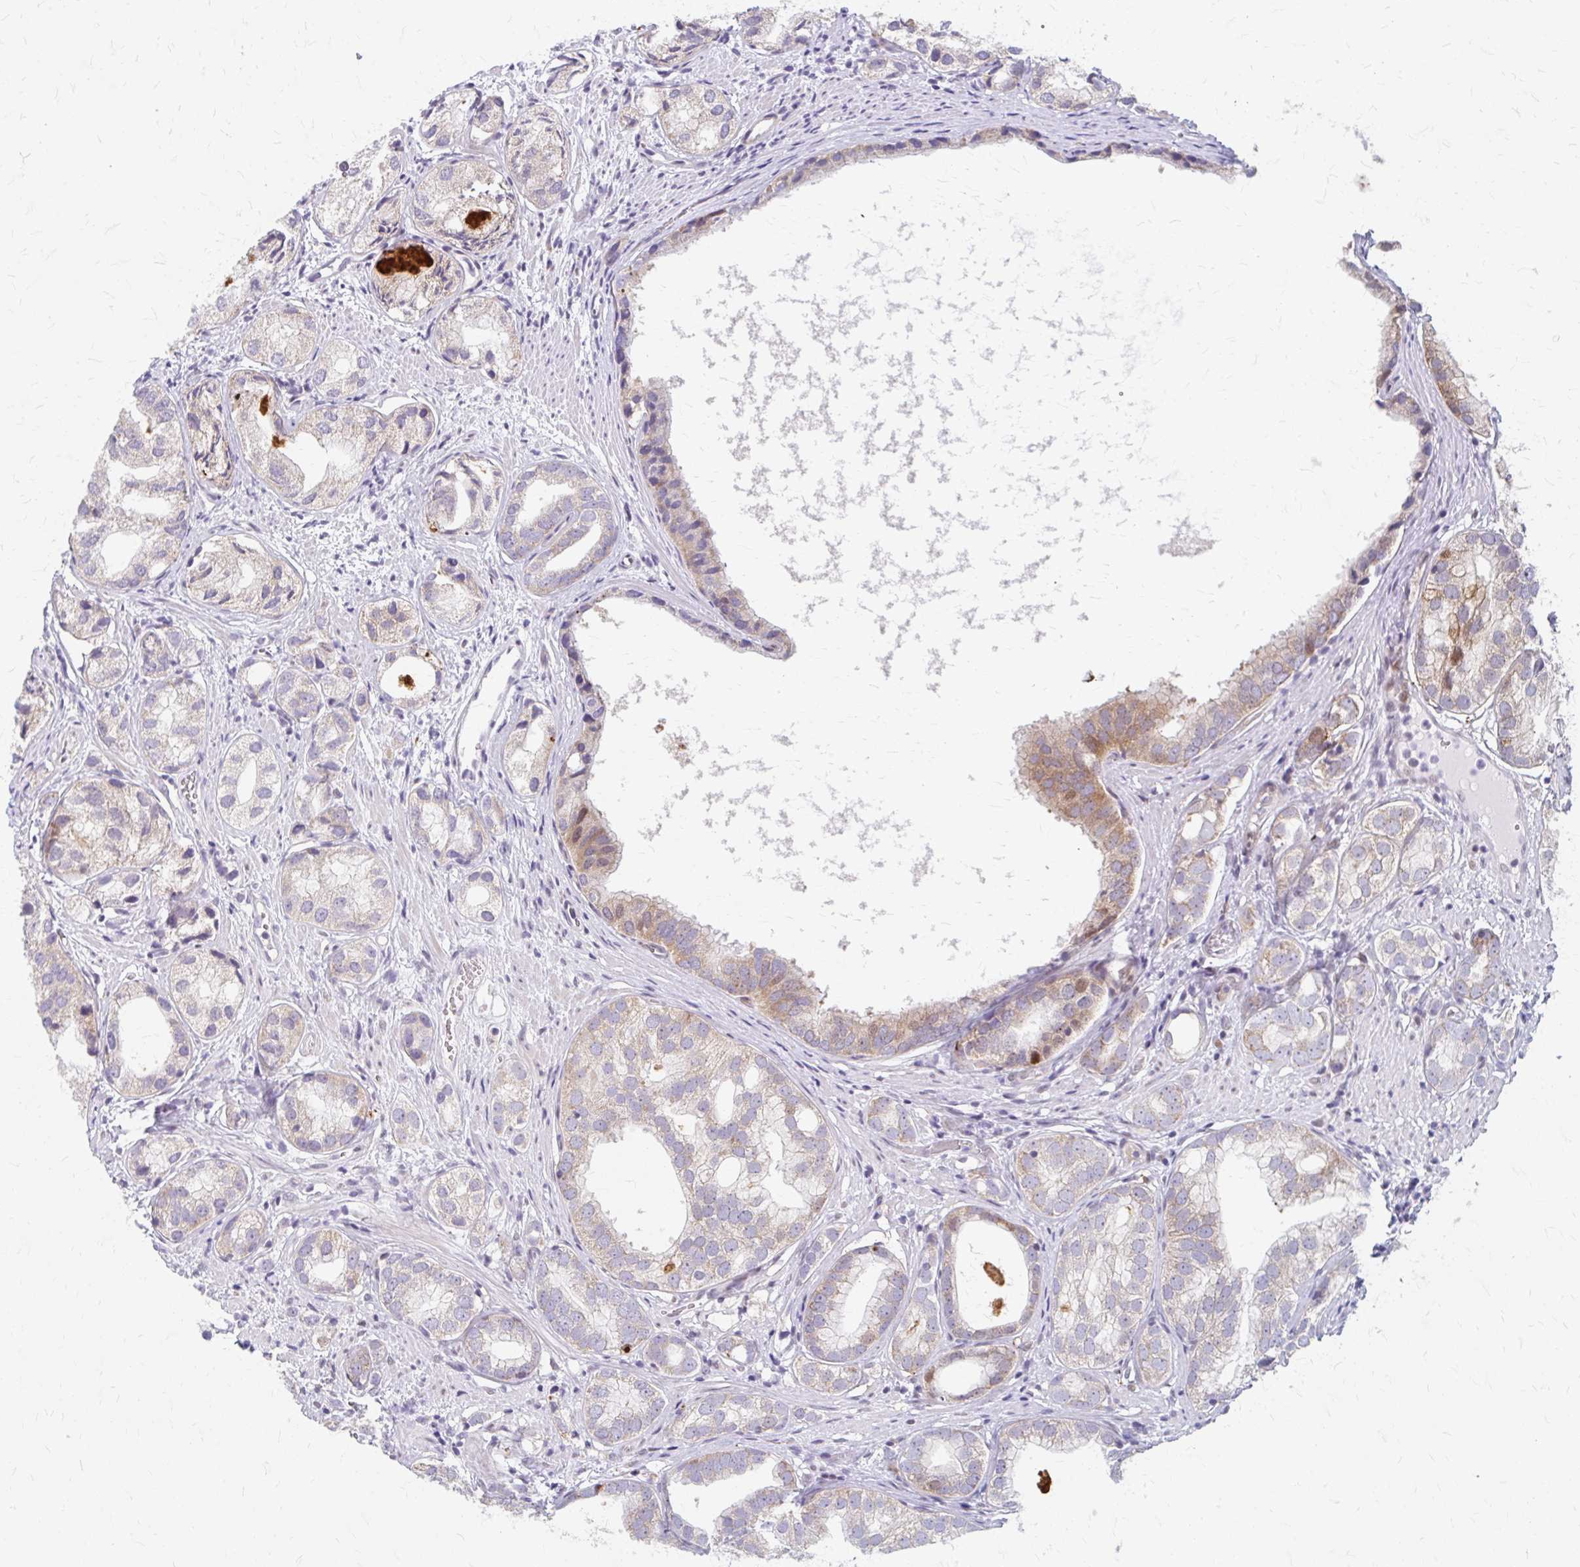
{"staining": {"intensity": "weak", "quantity": "<25%", "location": "cytoplasmic/membranous"}, "tissue": "prostate cancer", "cell_type": "Tumor cells", "image_type": "cancer", "snomed": [{"axis": "morphology", "description": "Adenocarcinoma, High grade"}, {"axis": "topography", "description": "Prostate"}], "caption": "Immunohistochemistry (IHC) of high-grade adenocarcinoma (prostate) displays no staining in tumor cells.", "gene": "BEAN1", "patient": {"sex": "male", "age": 82}}